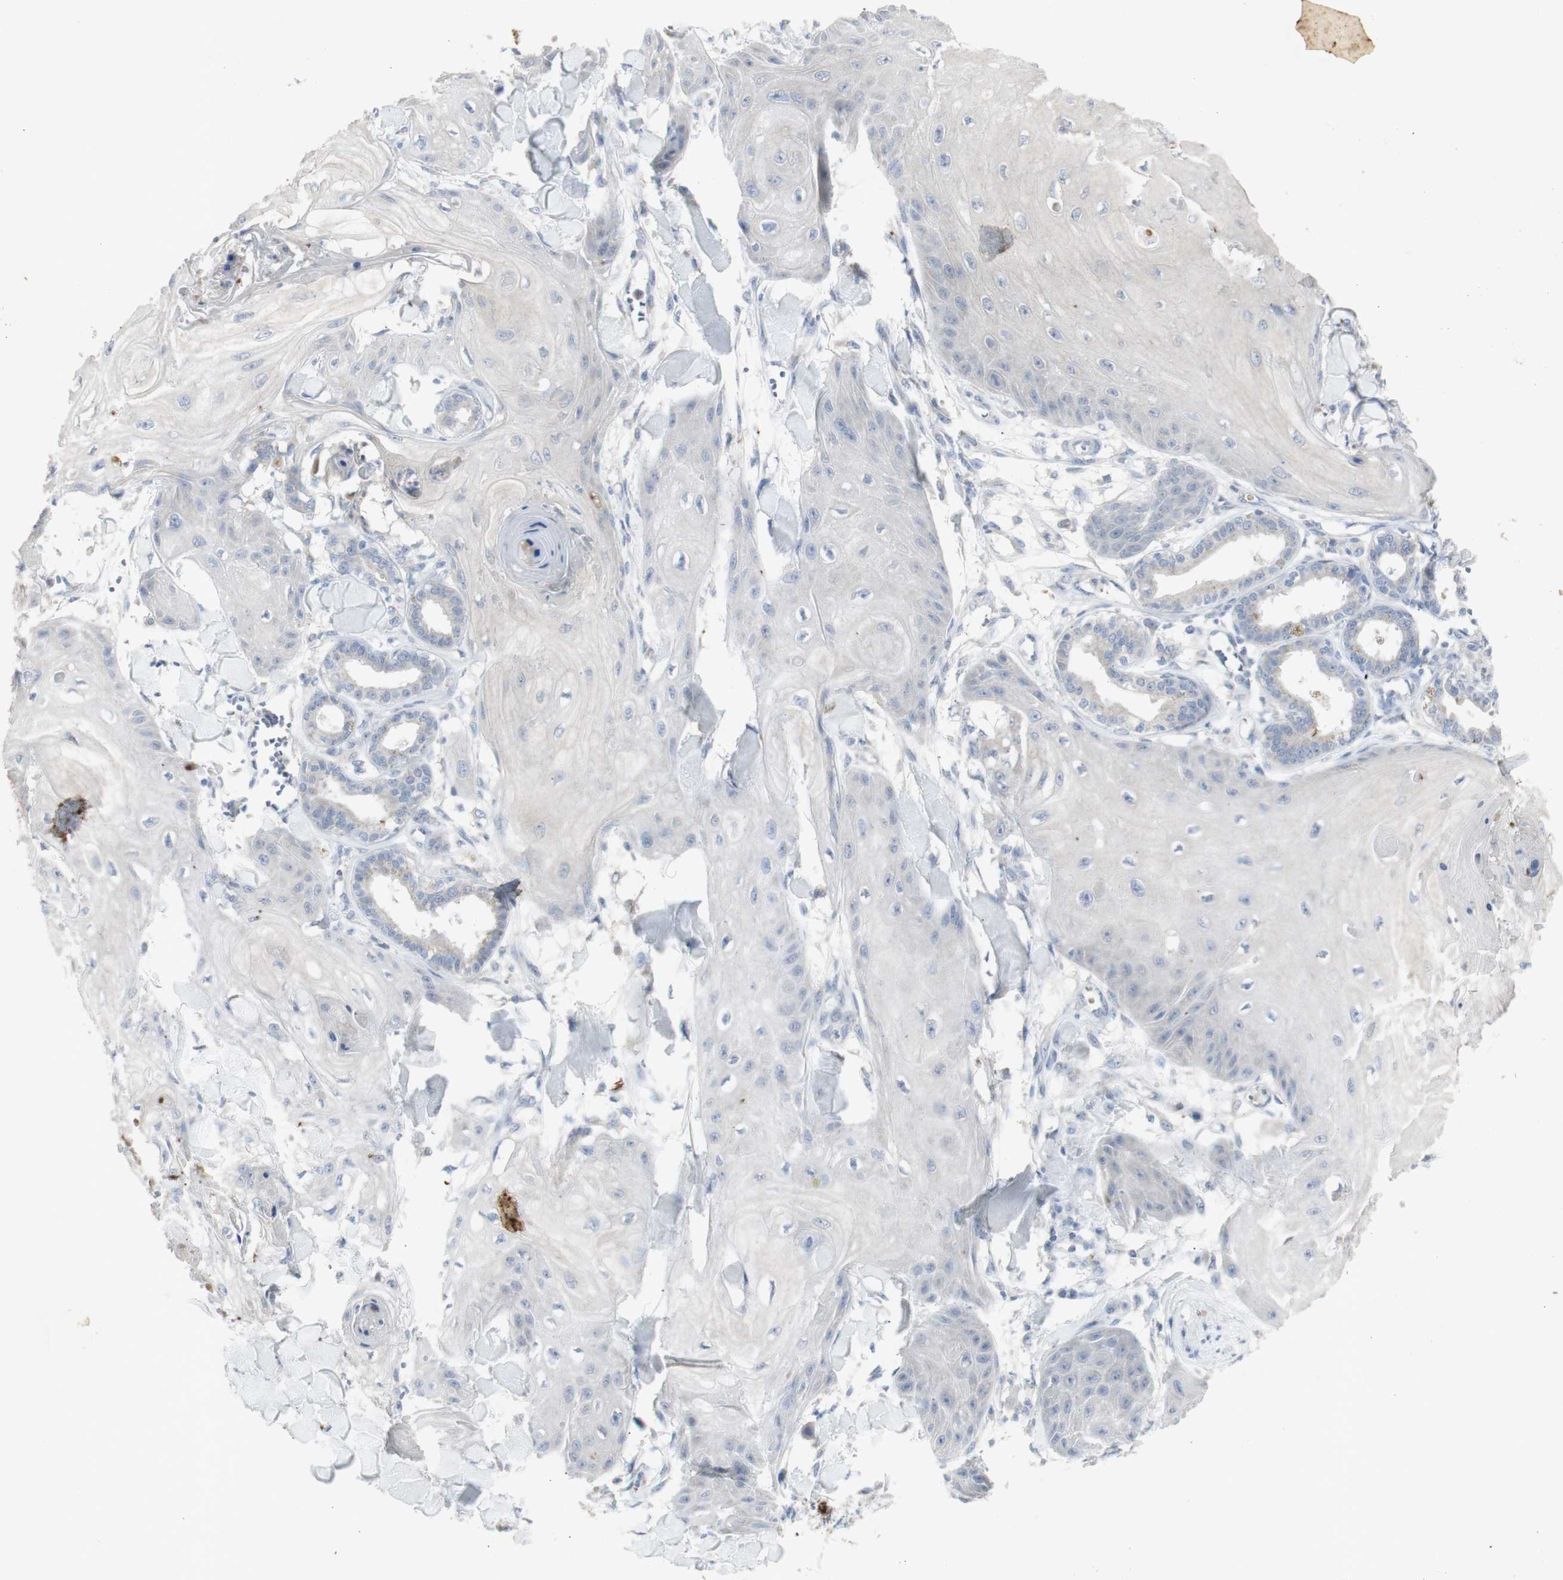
{"staining": {"intensity": "negative", "quantity": "none", "location": "none"}, "tissue": "skin cancer", "cell_type": "Tumor cells", "image_type": "cancer", "snomed": [{"axis": "morphology", "description": "Squamous cell carcinoma, NOS"}, {"axis": "topography", "description": "Skin"}], "caption": "High magnification brightfield microscopy of skin cancer (squamous cell carcinoma) stained with DAB (brown) and counterstained with hematoxylin (blue): tumor cells show no significant positivity.", "gene": "INS", "patient": {"sex": "male", "age": 74}}